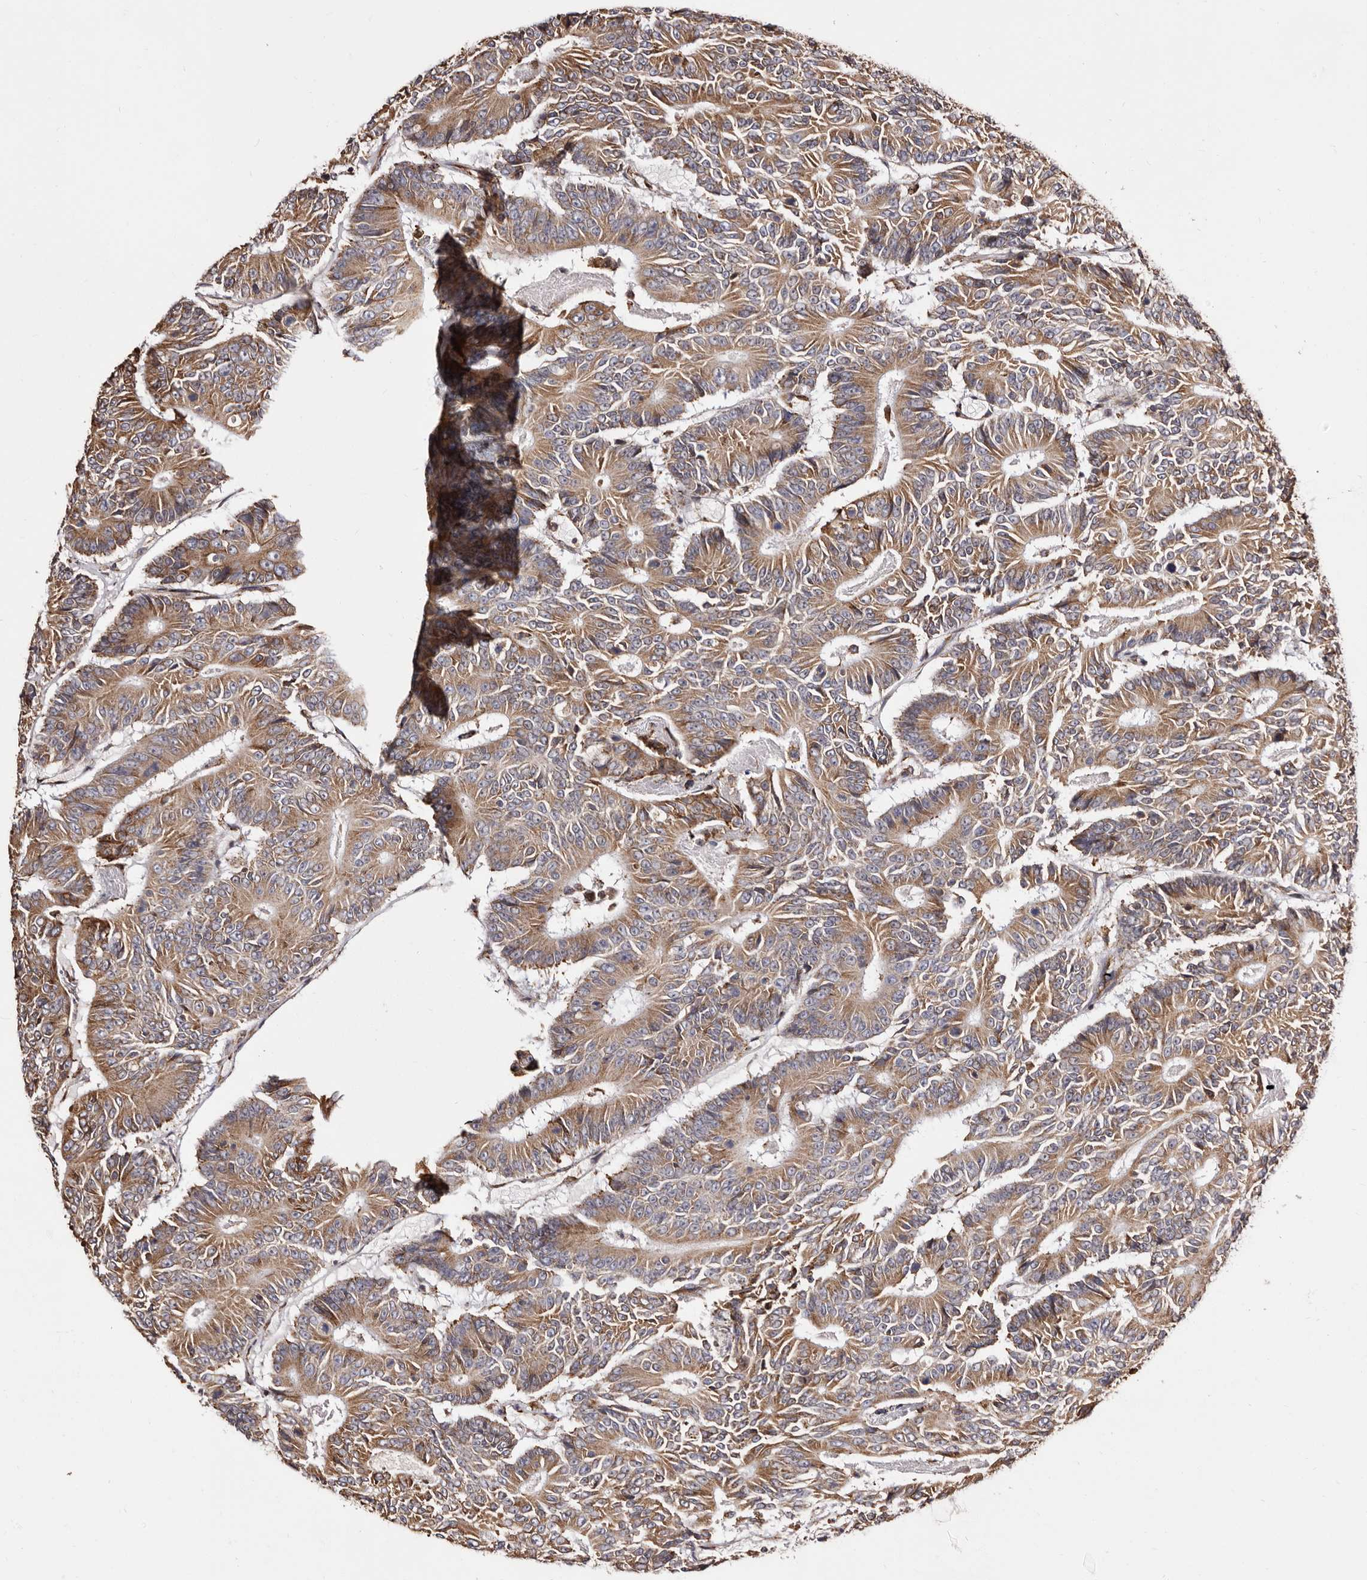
{"staining": {"intensity": "moderate", "quantity": ">75%", "location": "cytoplasmic/membranous"}, "tissue": "colorectal cancer", "cell_type": "Tumor cells", "image_type": "cancer", "snomed": [{"axis": "morphology", "description": "Adenocarcinoma, NOS"}, {"axis": "topography", "description": "Colon"}], "caption": "Immunohistochemical staining of colorectal cancer reveals moderate cytoplasmic/membranous protein staining in approximately >75% of tumor cells.", "gene": "ACBD6", "patient": {"sex": "male", "age": 83}}